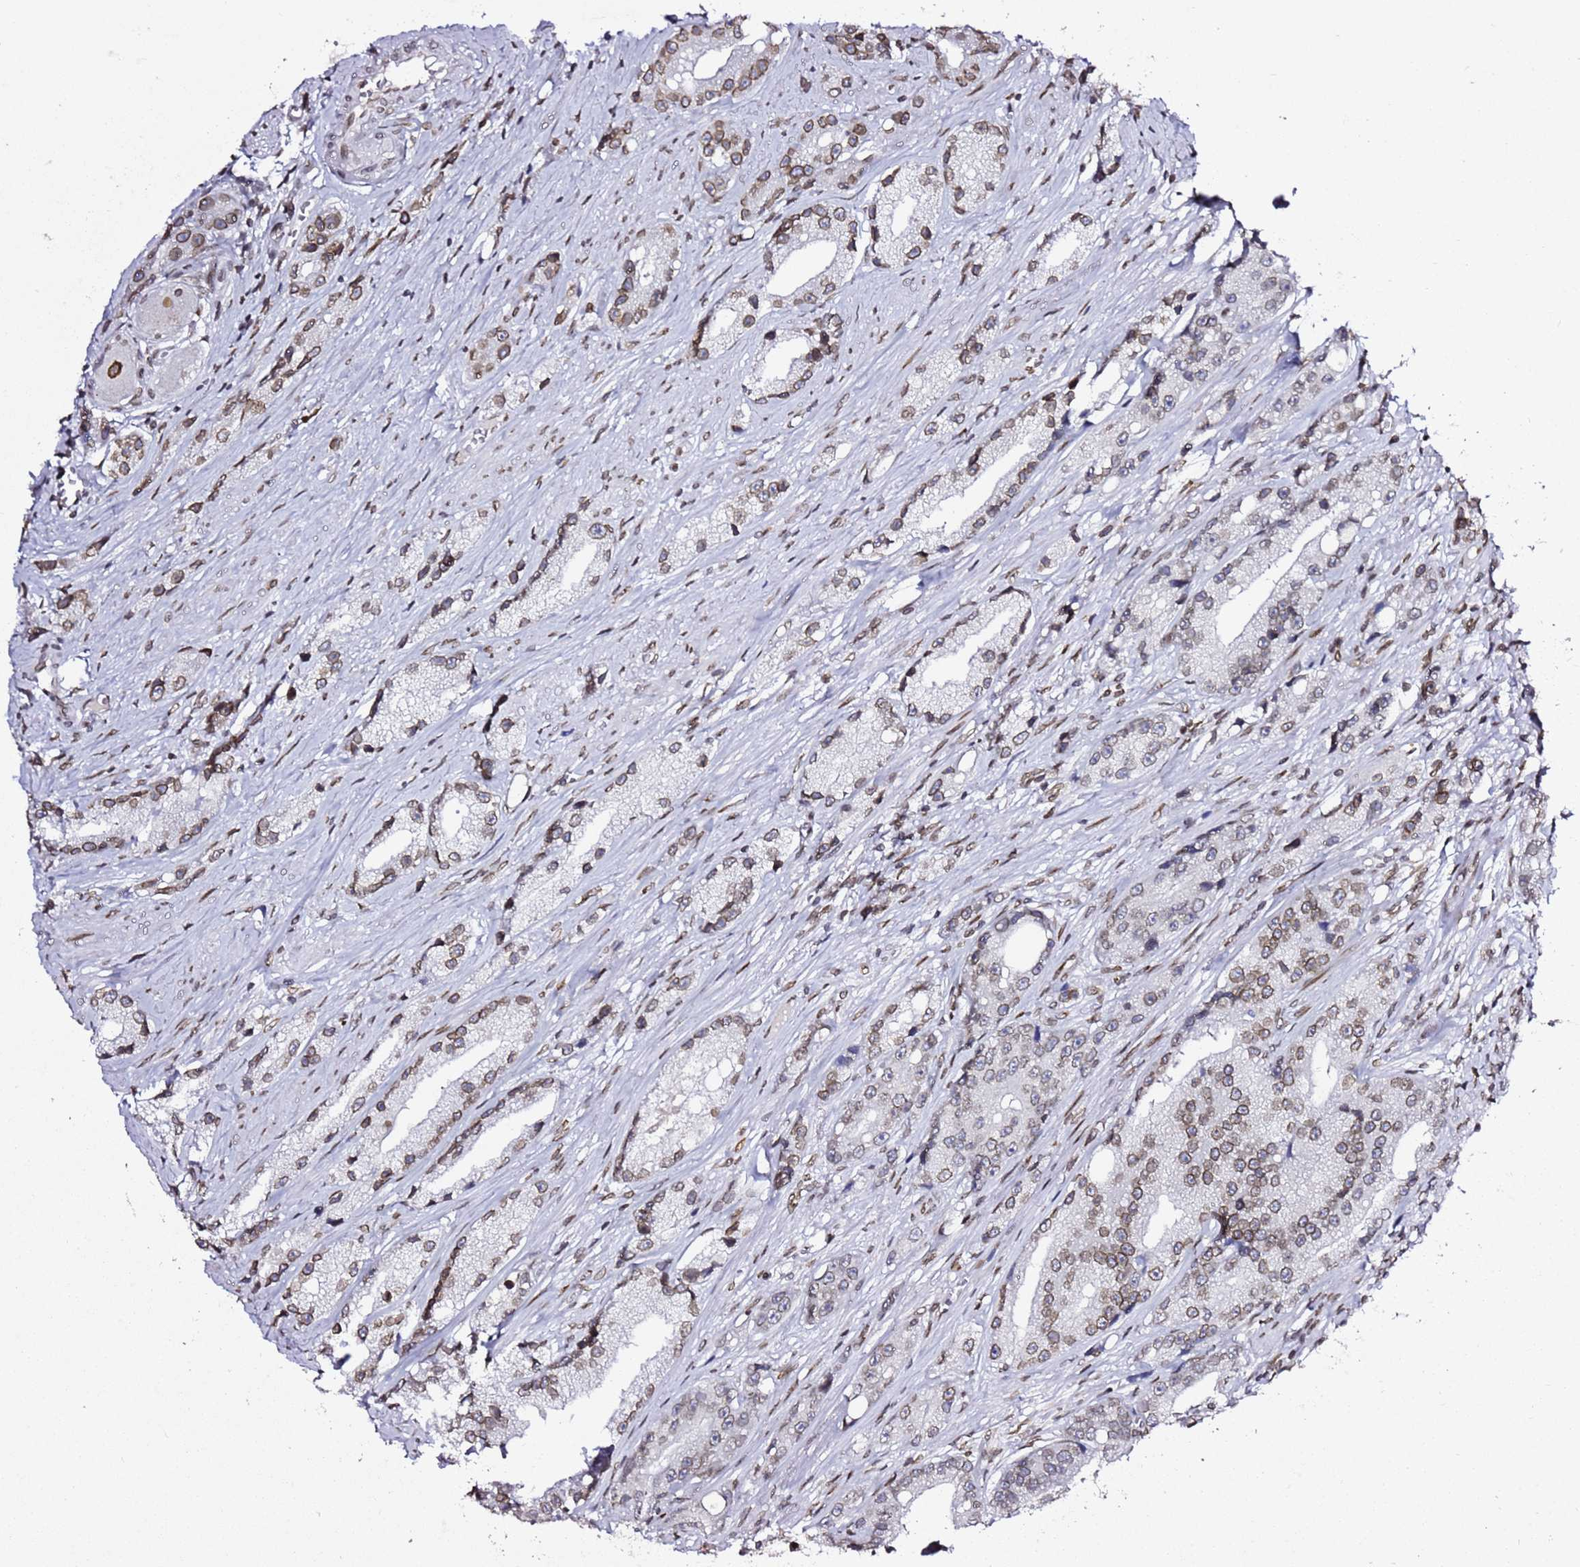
{"staining": {"intensity": "moderate", "quantity": "25%-75%", "location": "cytoplasmic/membranous,nuclear"}, "tissue": "prostate cancer", "cell_type": "Tumor cells", "image_type": "cancer", "snomed": [{"axis": "morphology", "description": "Adenocarcinoma, High grade"}, {"axis": "topography", "description": "Prostate"}], "caption": "A micrograph showing moderate cytoplasmic/membranous and nuclear expression in about 25%-75% of tumor cells in adenocarcinoma (high-grade) (prostate), as visualized by brown immunohistochemical staining.", "gene": "POU6F1", "patient": {"sex": "male", "age": 74}}